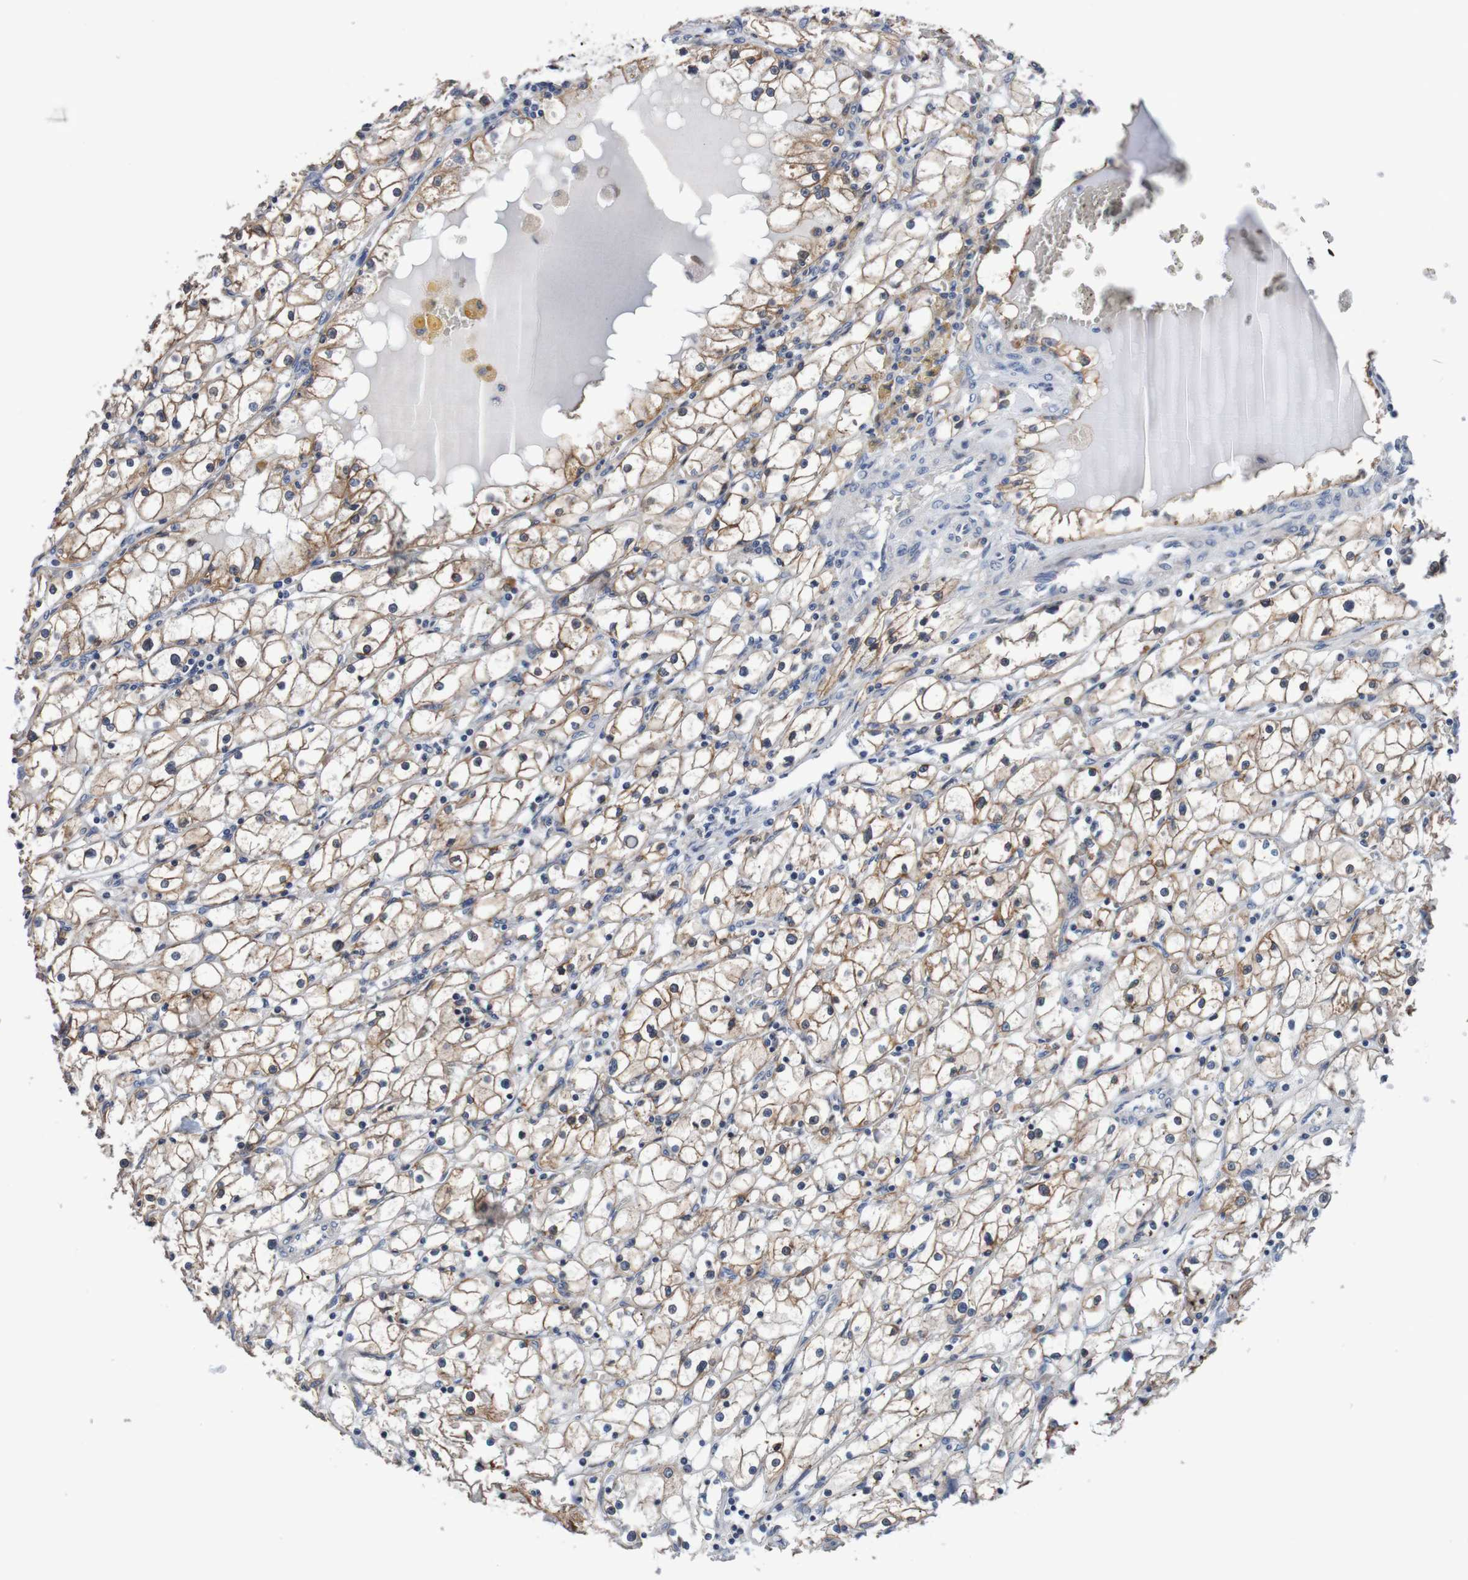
{"staining": {"intensity": "moderate", "quantity": ">75%", "location": "cytoplasmic/membranous"}, "tissue": "renal cancer", "cell_type": "Tumor cells", "image_type": "cancer", "snomed": [{"axis": "morphology", "description": "Adenocarcinoma, NOS"}, {"axis": "topography", "description": "Kidney"}], "caption": "The histopathology image exhibits a brown stain indicating the presence of a protein in the cytoplasmic/membranous of tumor cells in renal cancer. Ihc stains the protein in brown and the nuclei are stained blue.", "gene": "FIBP", "patient": {"sex": "male", "age": 56}}